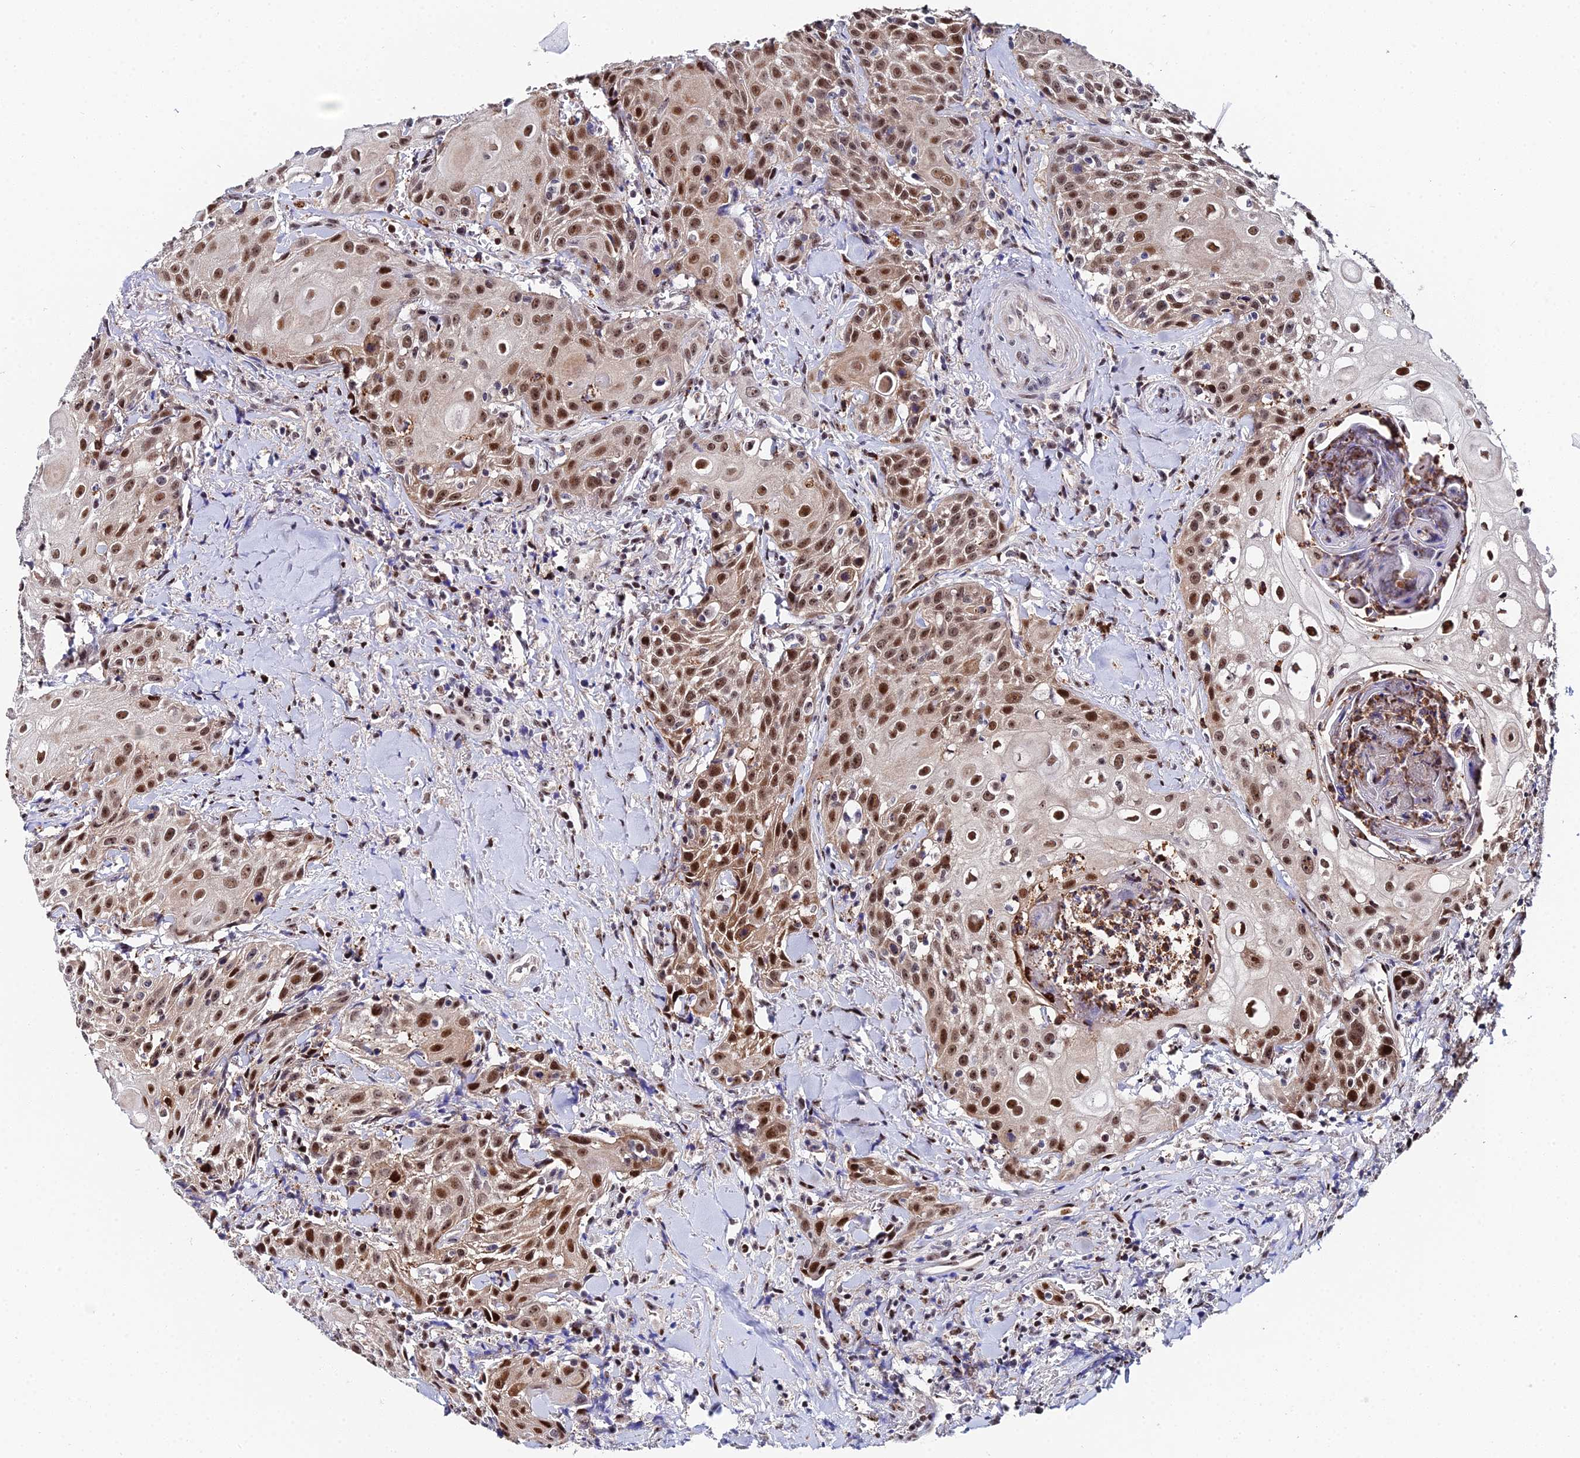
{"staining": {"intensity": "strong", "quantity": ">75%", "location": "nuclear"}, "tissue": "head and neck cancer", "cell_type": "Tumor cells", "image_type": "cancer", "snomed": [{"axis": "morphology", "description": "Squamous cell carcinoma, NOS"}, {"axis": "topography", "description": "Oral tissue"}, {"axis": "topography", "description": "Head-Neck"}], "caption": "Human head and neck cancer (squamous cell carcinoma) stained for a protein (brown) demonstrates strong nuclear positive expression in approximately >75% of tumor cells.", "gene": "TIFA", "patient": {"sex": "female", "age": 82}}